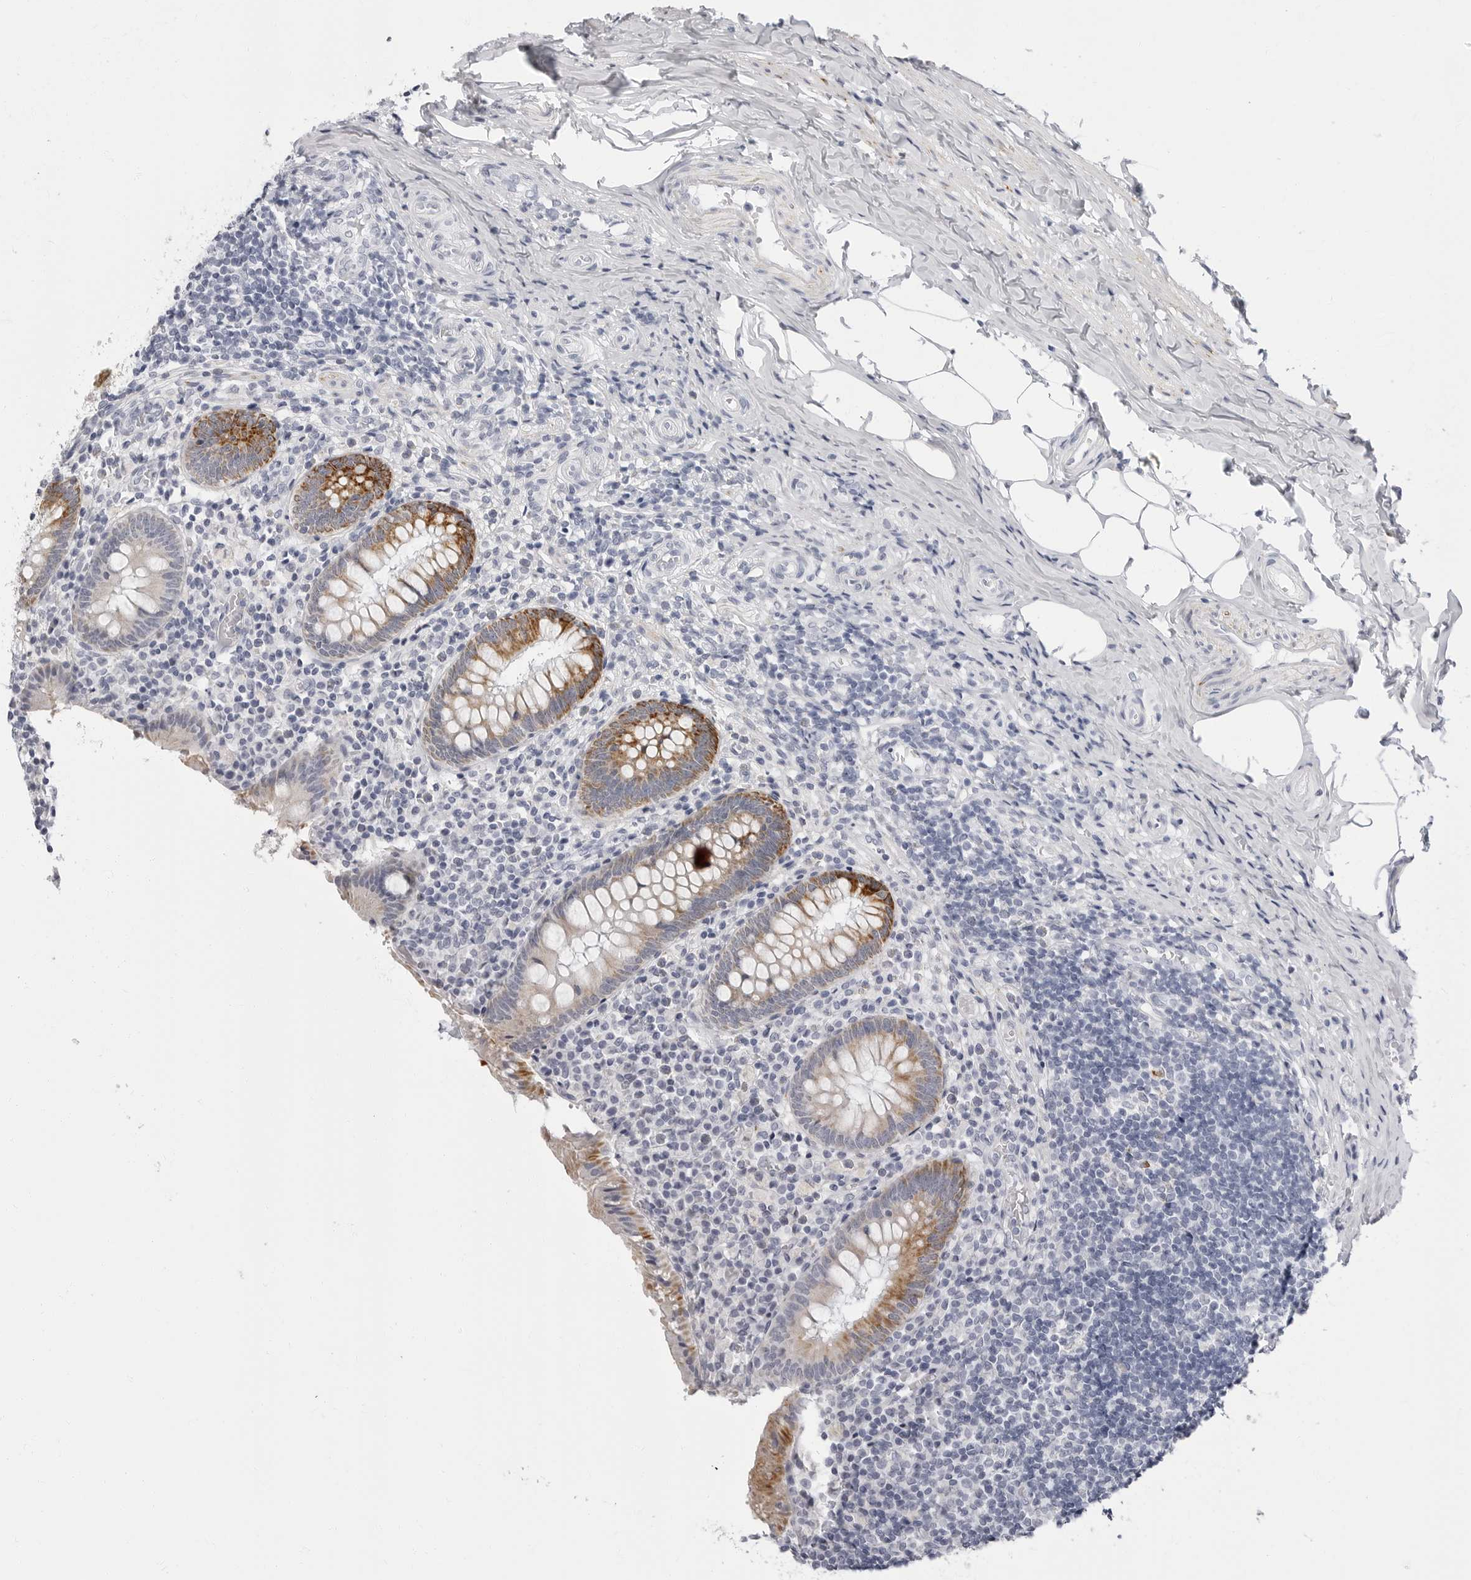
{"staining": {"intensity": "moderate", "quantity": ">75%", "location": "cytoplasmic/membranous"}, "tissue": "appendix", "cell_type": "Glandular cells", "image_type": "normal", "snomed": [{"axis": "morphology", "description": "Normal tissue, NOS"}, {"axis": "topography", "description": "Appendix"}], "caption": "Glandular cells exhibit medium levels of moderate cytoplasmic/membranous staining in about >75% of cells in unremarkable human appendix. (DAB = brown stain, brightfield microscopy at high magnification).", "gene": "ERICH3", "patient": {"sex": "female", "age": 17}}